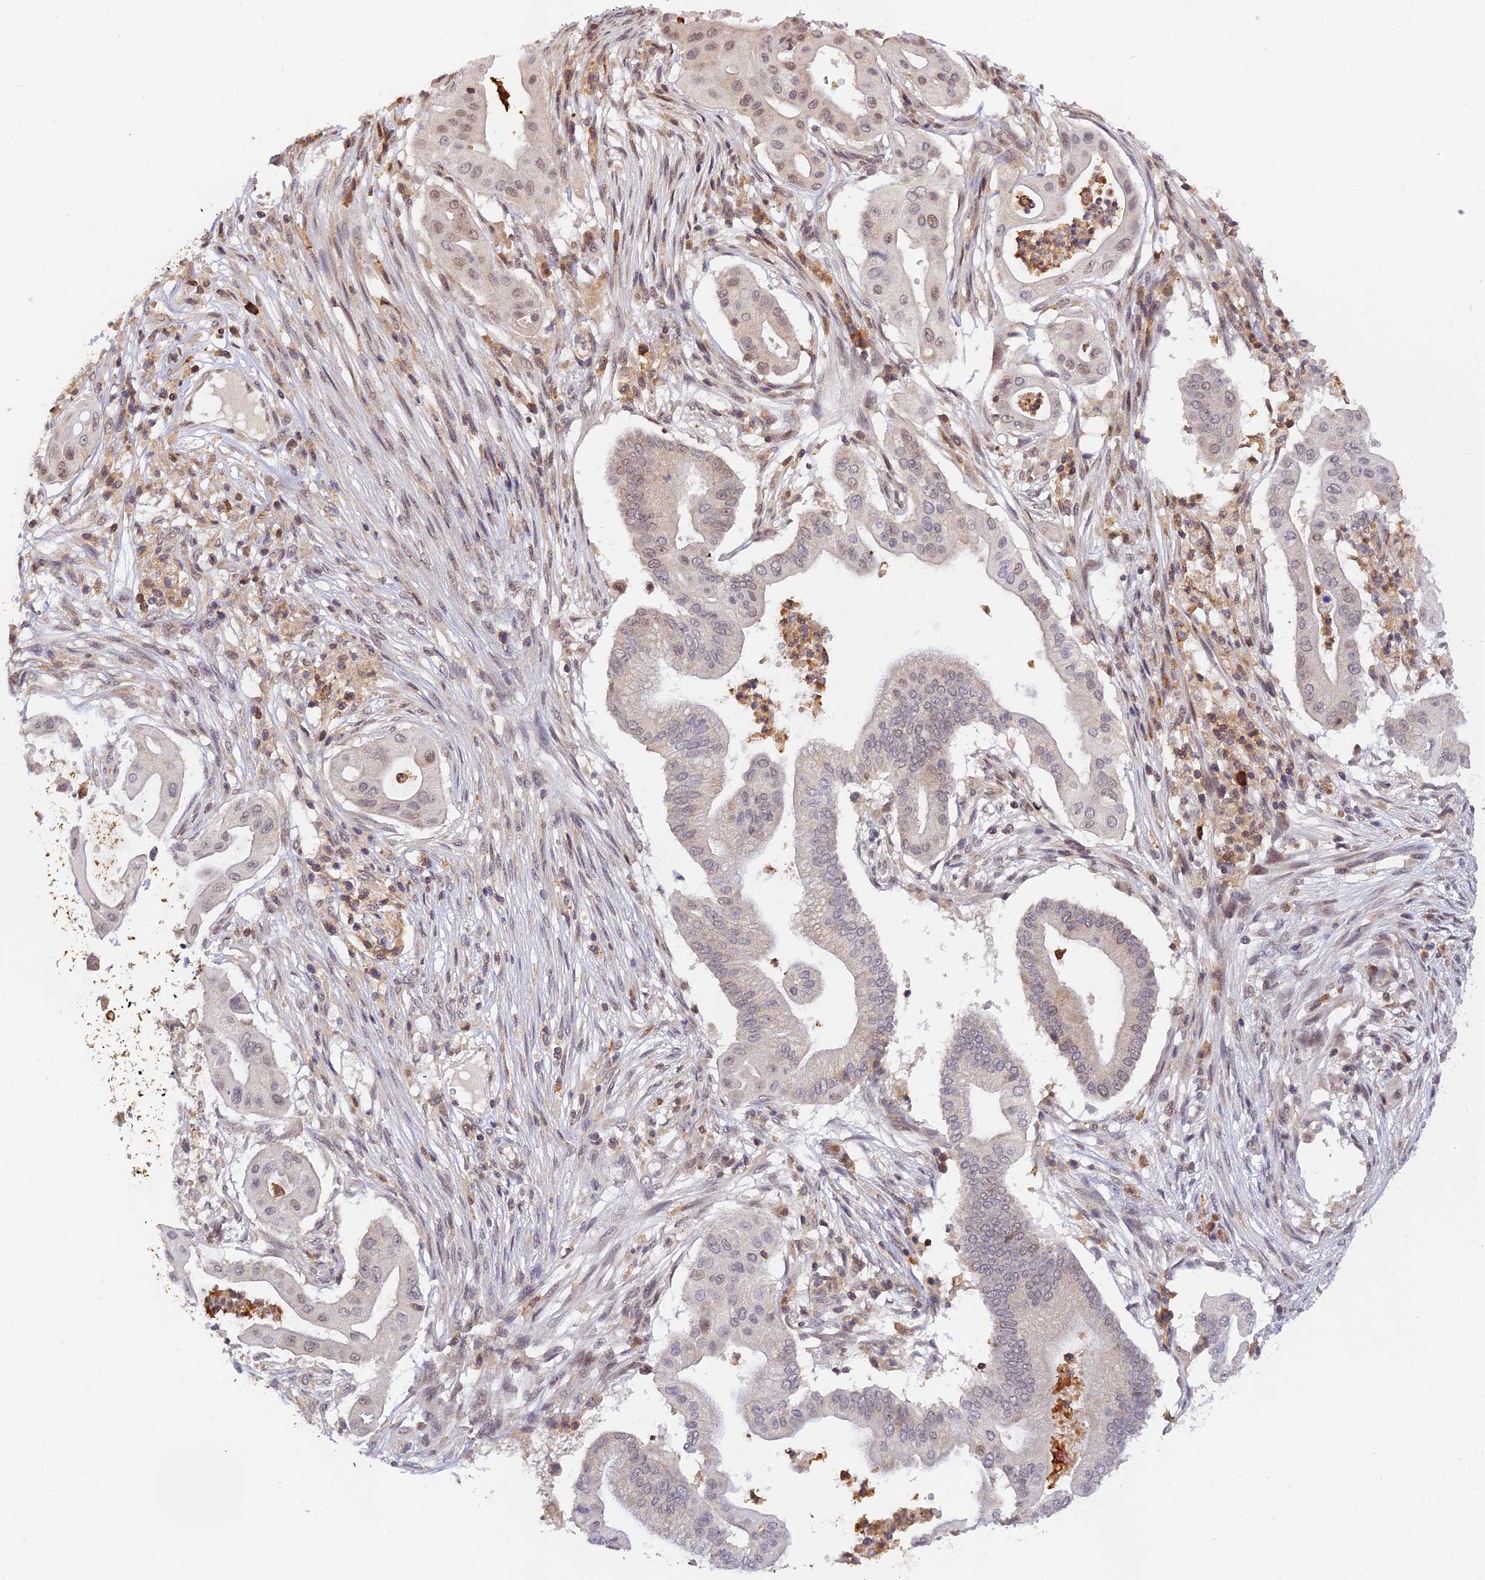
{"staining": {"intensity": "weak", "quantity": "<25%", "location": "nuclear"}, "tissue": "pancreatic cancer", "cell_type": "Tumor cells", "image_type": "cancer", "snomed": [{"axis": "morphology", "description": "Adenocarcinoma, NOS"}, {"axis": "topography", "description": "Pancreas"}], "caption": "Immunohistochemical staining of pancreatic adenocarcinoma reveals no significant expression in tumor cells.", "gene": "PEX16", "patient": {"sex": "male", "age": 68}}